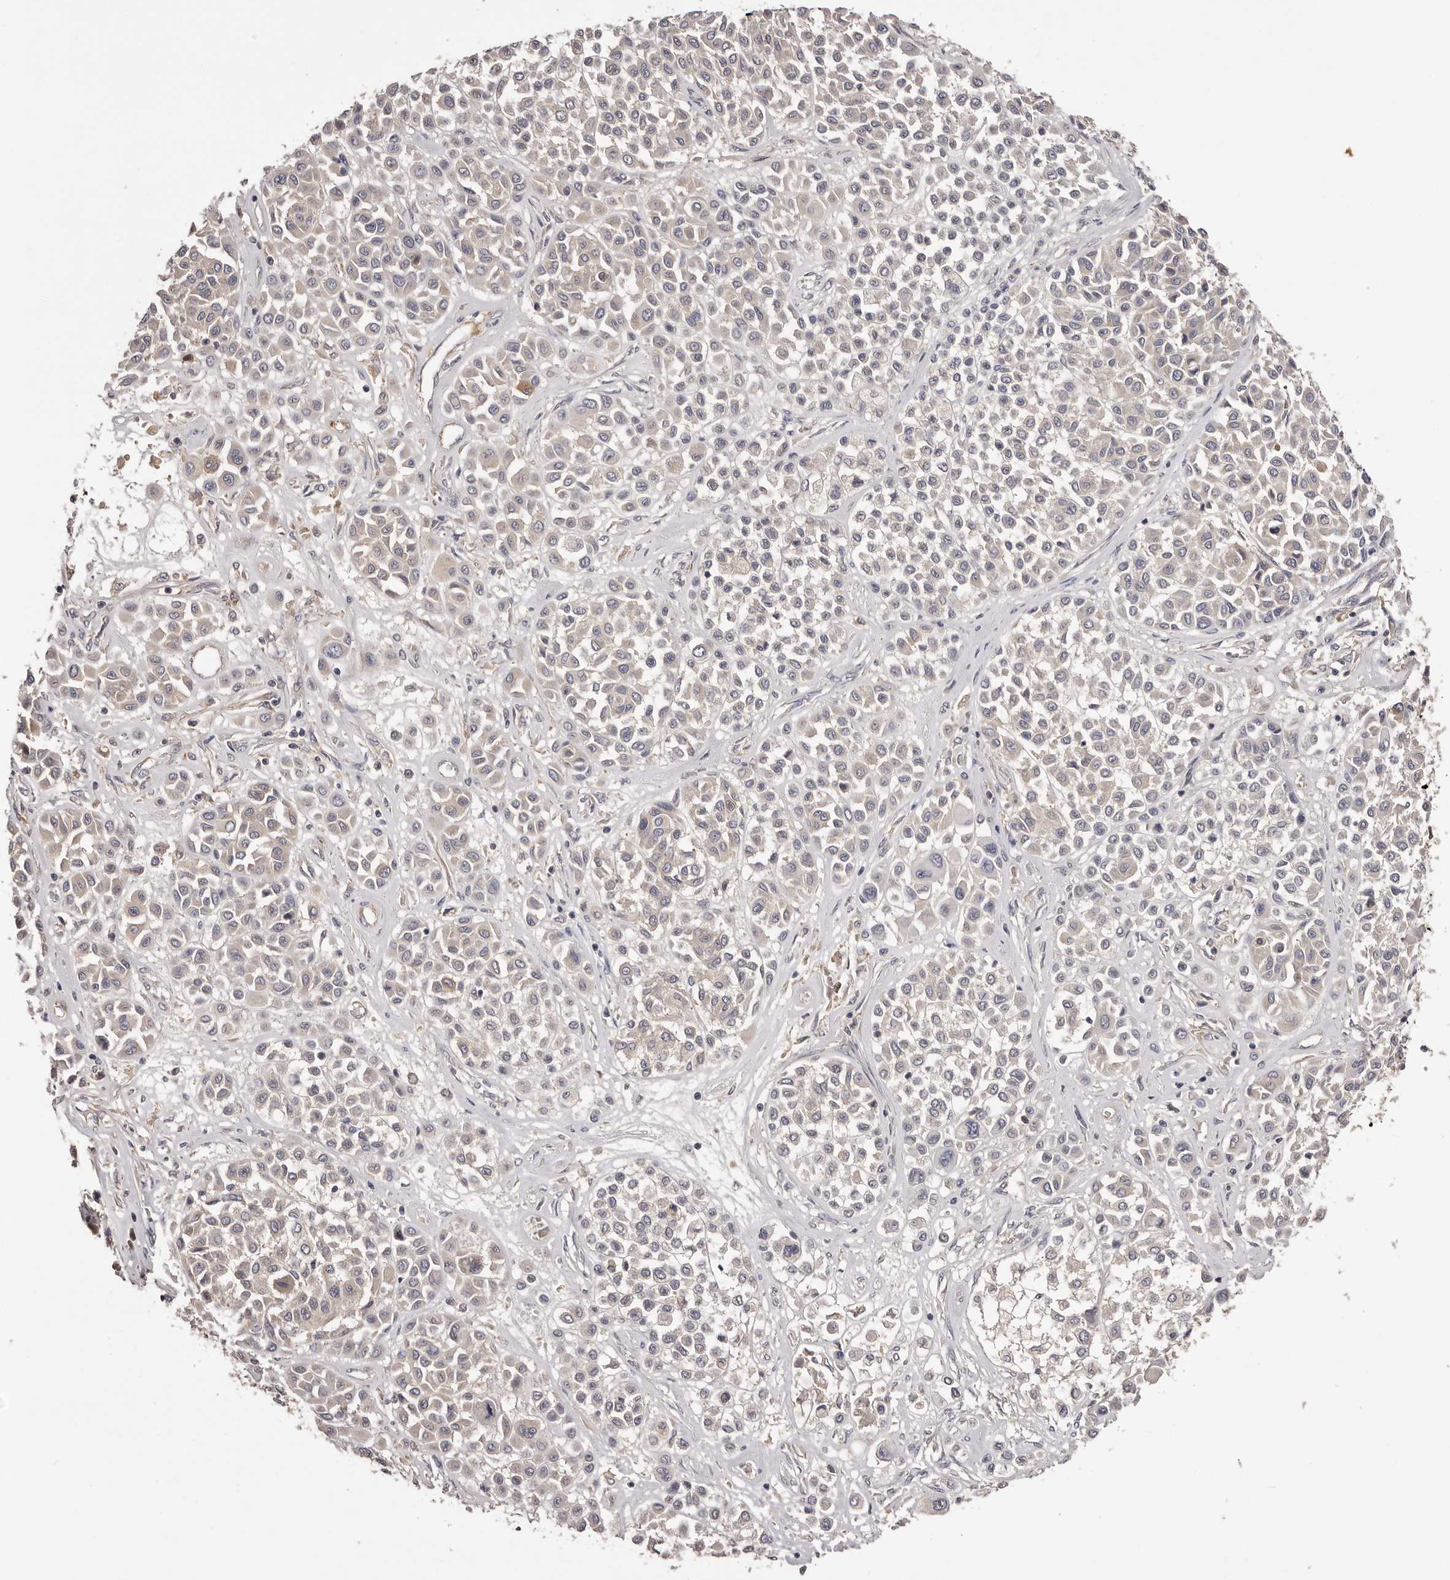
{"staining": {"intensity": "negative", "quantity": "none", "location": "none"}, "tissue": "melanoma", "cell_type": "Tumor cells", "image_type": "cancer", "snomed": [{"axis": "morphology", "description": "Malignant melanoma, Metastatic site"}, {"axis": "topography", "description": "Soft tissue"}], "caption": "Melanoma stained for a protein using IHC demonstrates no staining tumor cells.", "gene": "LTV1", "patient": {"sex": "male", "age": 41}}